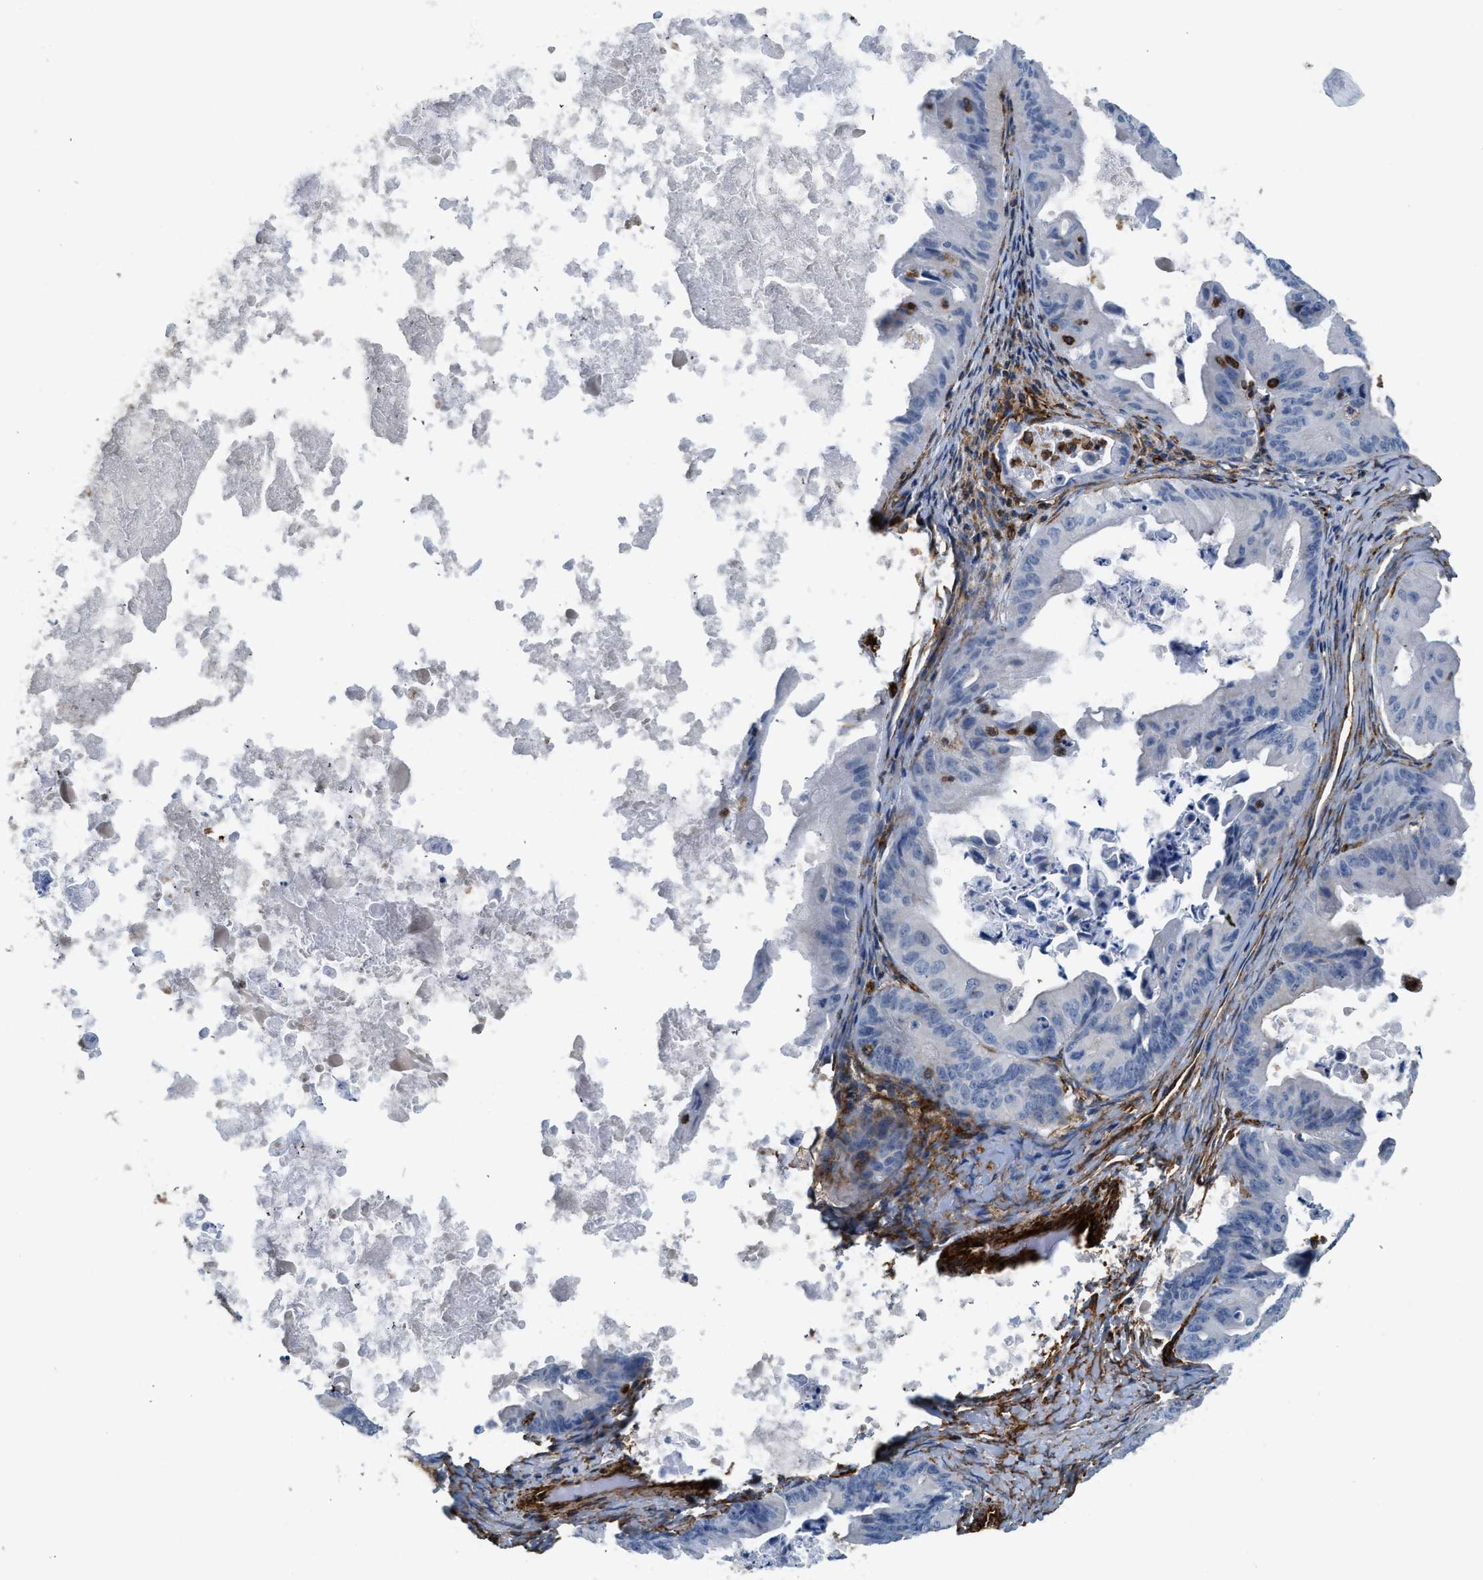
{"staining": {"intensity": "negative", "quantity": "none", "location": "none"}, "tissue": "ovarian cancer", "cell_type": "Tumor cells", "image_type": "cancer", "snomed": [{"axis": "morphology", "description": "Cystadenocarcinoma, mucinous, NOS"}, {"axis": "topography", "description": "Ovary"}], "caption": "The immunohistochemistry (IHC) image has no significant staining in tumor cells of ovarian cancer tissue. (Stains: DAB (3,3'-diaminobenzidine) IHC with hematoxylin counter stain, Microscopy: brightfield microscopy at high magnification).", "gene": "HIP1", "patient": {"sex": "female", "age": 37}}